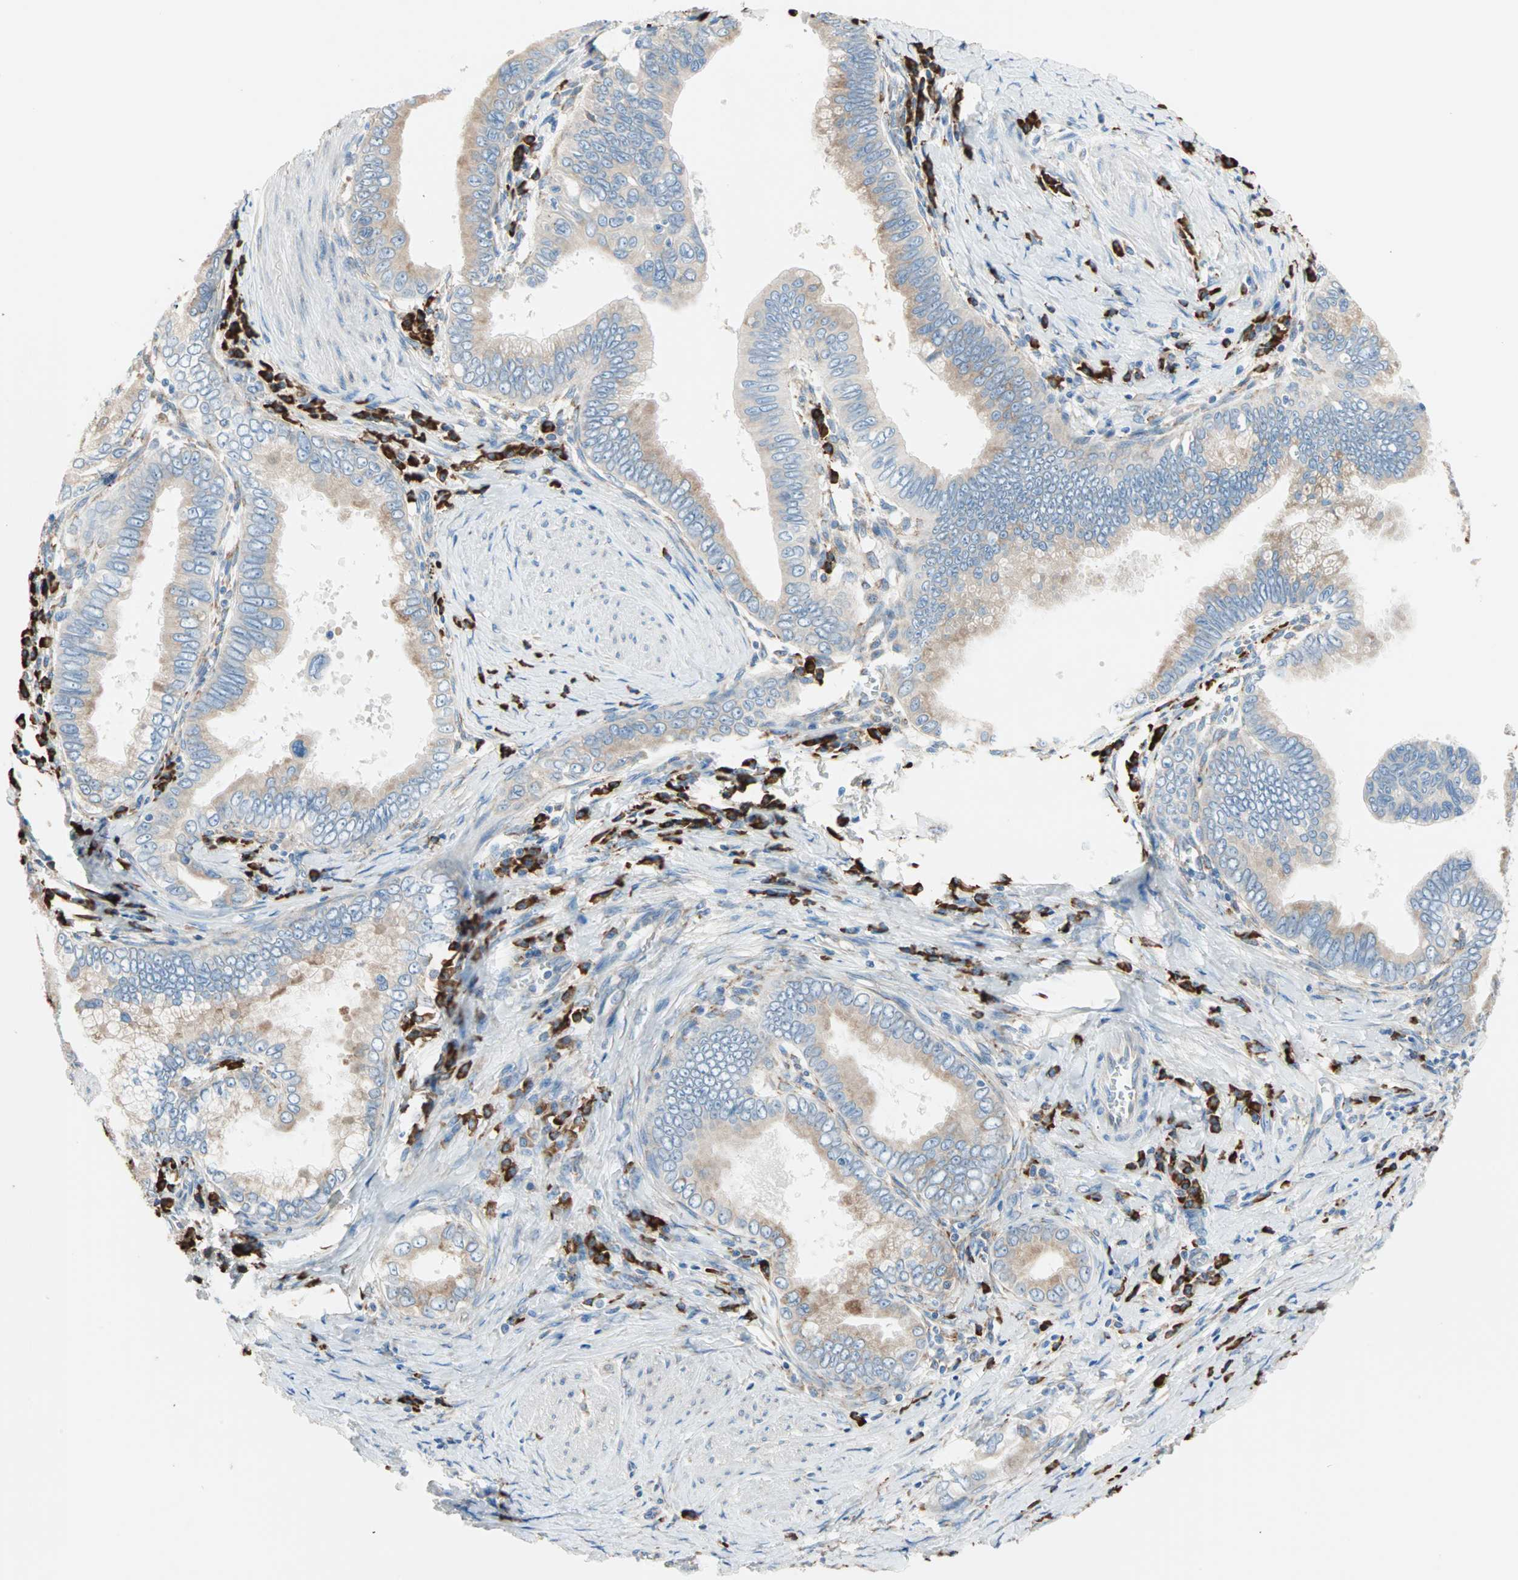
{"staining": {"intensity": "weak", "quantity": ">75%", "location": "cytoplasmic/membranous"}, "tissue": "pancreatic cancer", "cell_type": "Tumor cells", "image_type": "cancer", "snomed": [{"axis": "morphology", "description": "Normal tissue, NOS"}, {"axis": "topography", "description": "Lymph node"}], "caption": "Immunohistochemical staining of pancreatic cancer shows low levels of weak cytoplasmic/membranous protein staining in about >75% of tumor cells. Immunohistochemistry stains the protein in brown and the nuclei are stained blue.", "gene": "PLCXD1", "patient": {"sex": "male", "age": 50}}